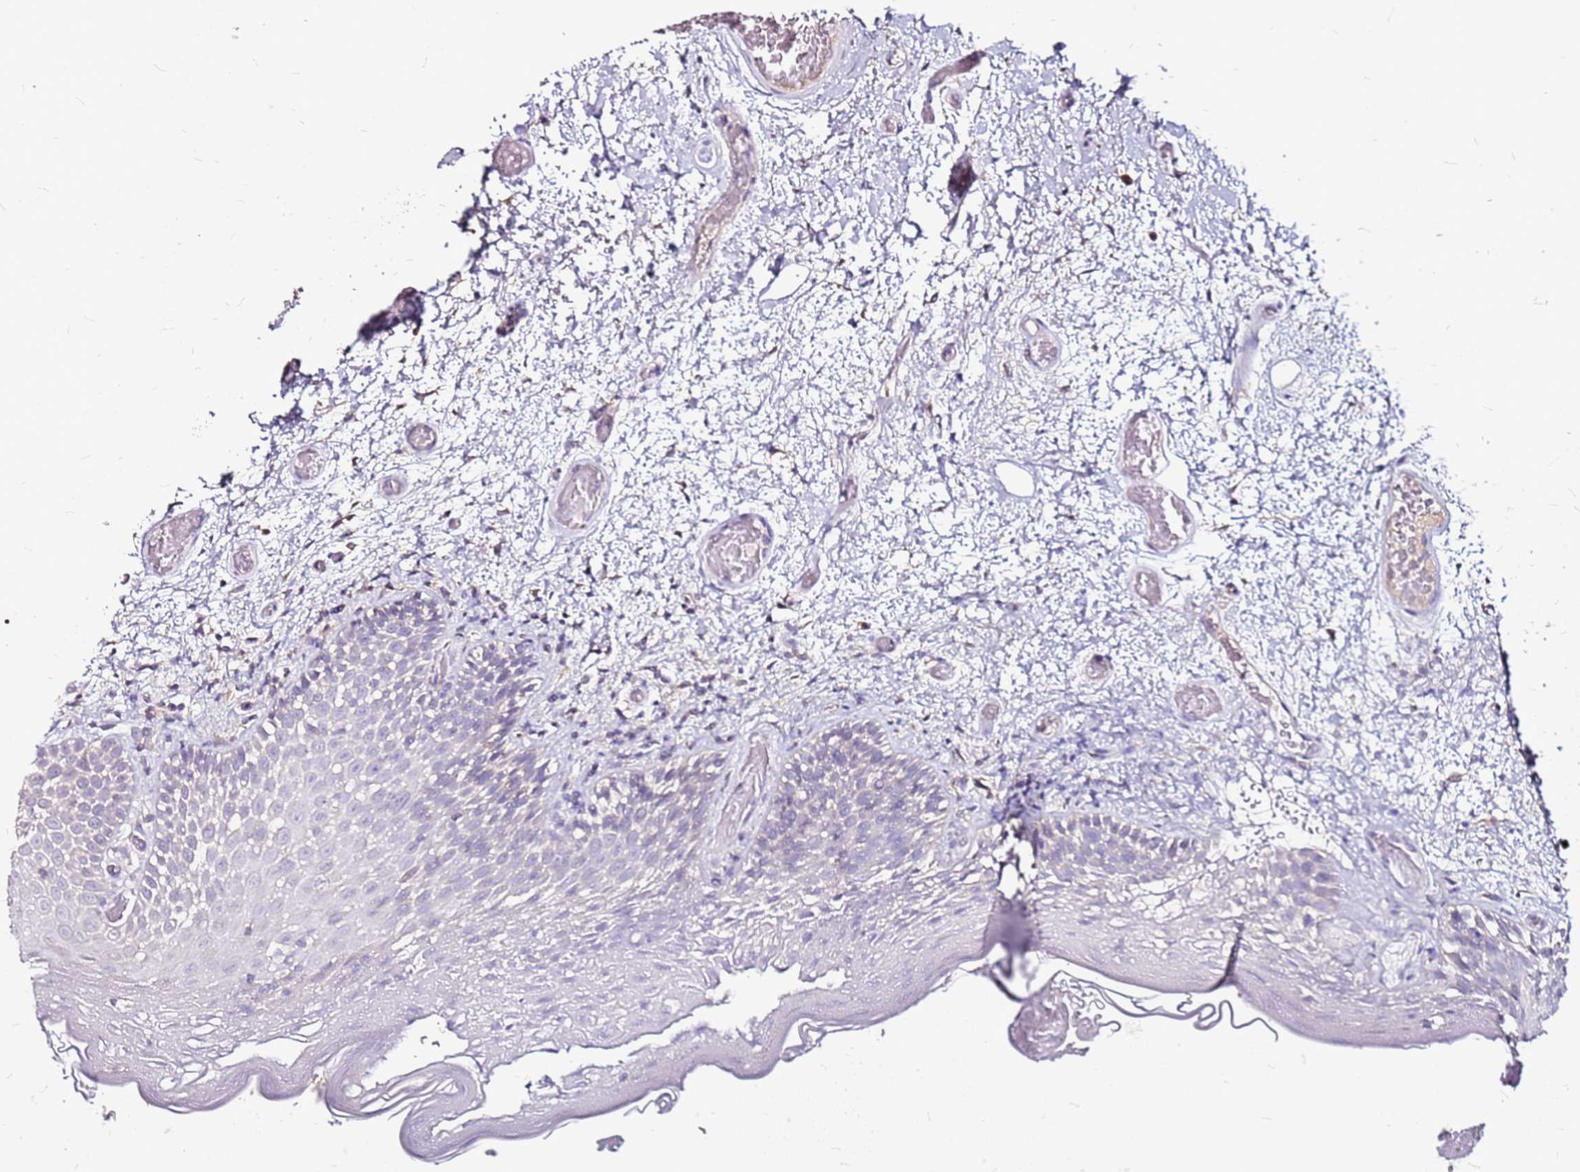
{"staining": {"intensity": "negative", "quantity": "none", "location": "none"}, "tissue": "oral mucosa", "cell_type": "Squamous epithelial cells", "image_type": "normal", "snomed": [{"axis": "morphology", "description": "Normal tissue, NOS"}, {"axis": "morphology", "description": "Squamous cell carcinoma, NOS"}, {"axis": "topography", "description": "Oral tissue"}, {"axis": "topography", "description": "Tounge, NOS"}, {"axis": "topography", "description": "Head-Neck"}], "caption": "DAB immunohistochemical staining of normal oral mucosa displays no significant positivity in squamous epithelial cells. (Brightfield microscopy of DAB IHC at high magnification).", "gene": "DCDC2C", "patient": {"sex": "male", "age": 76}}